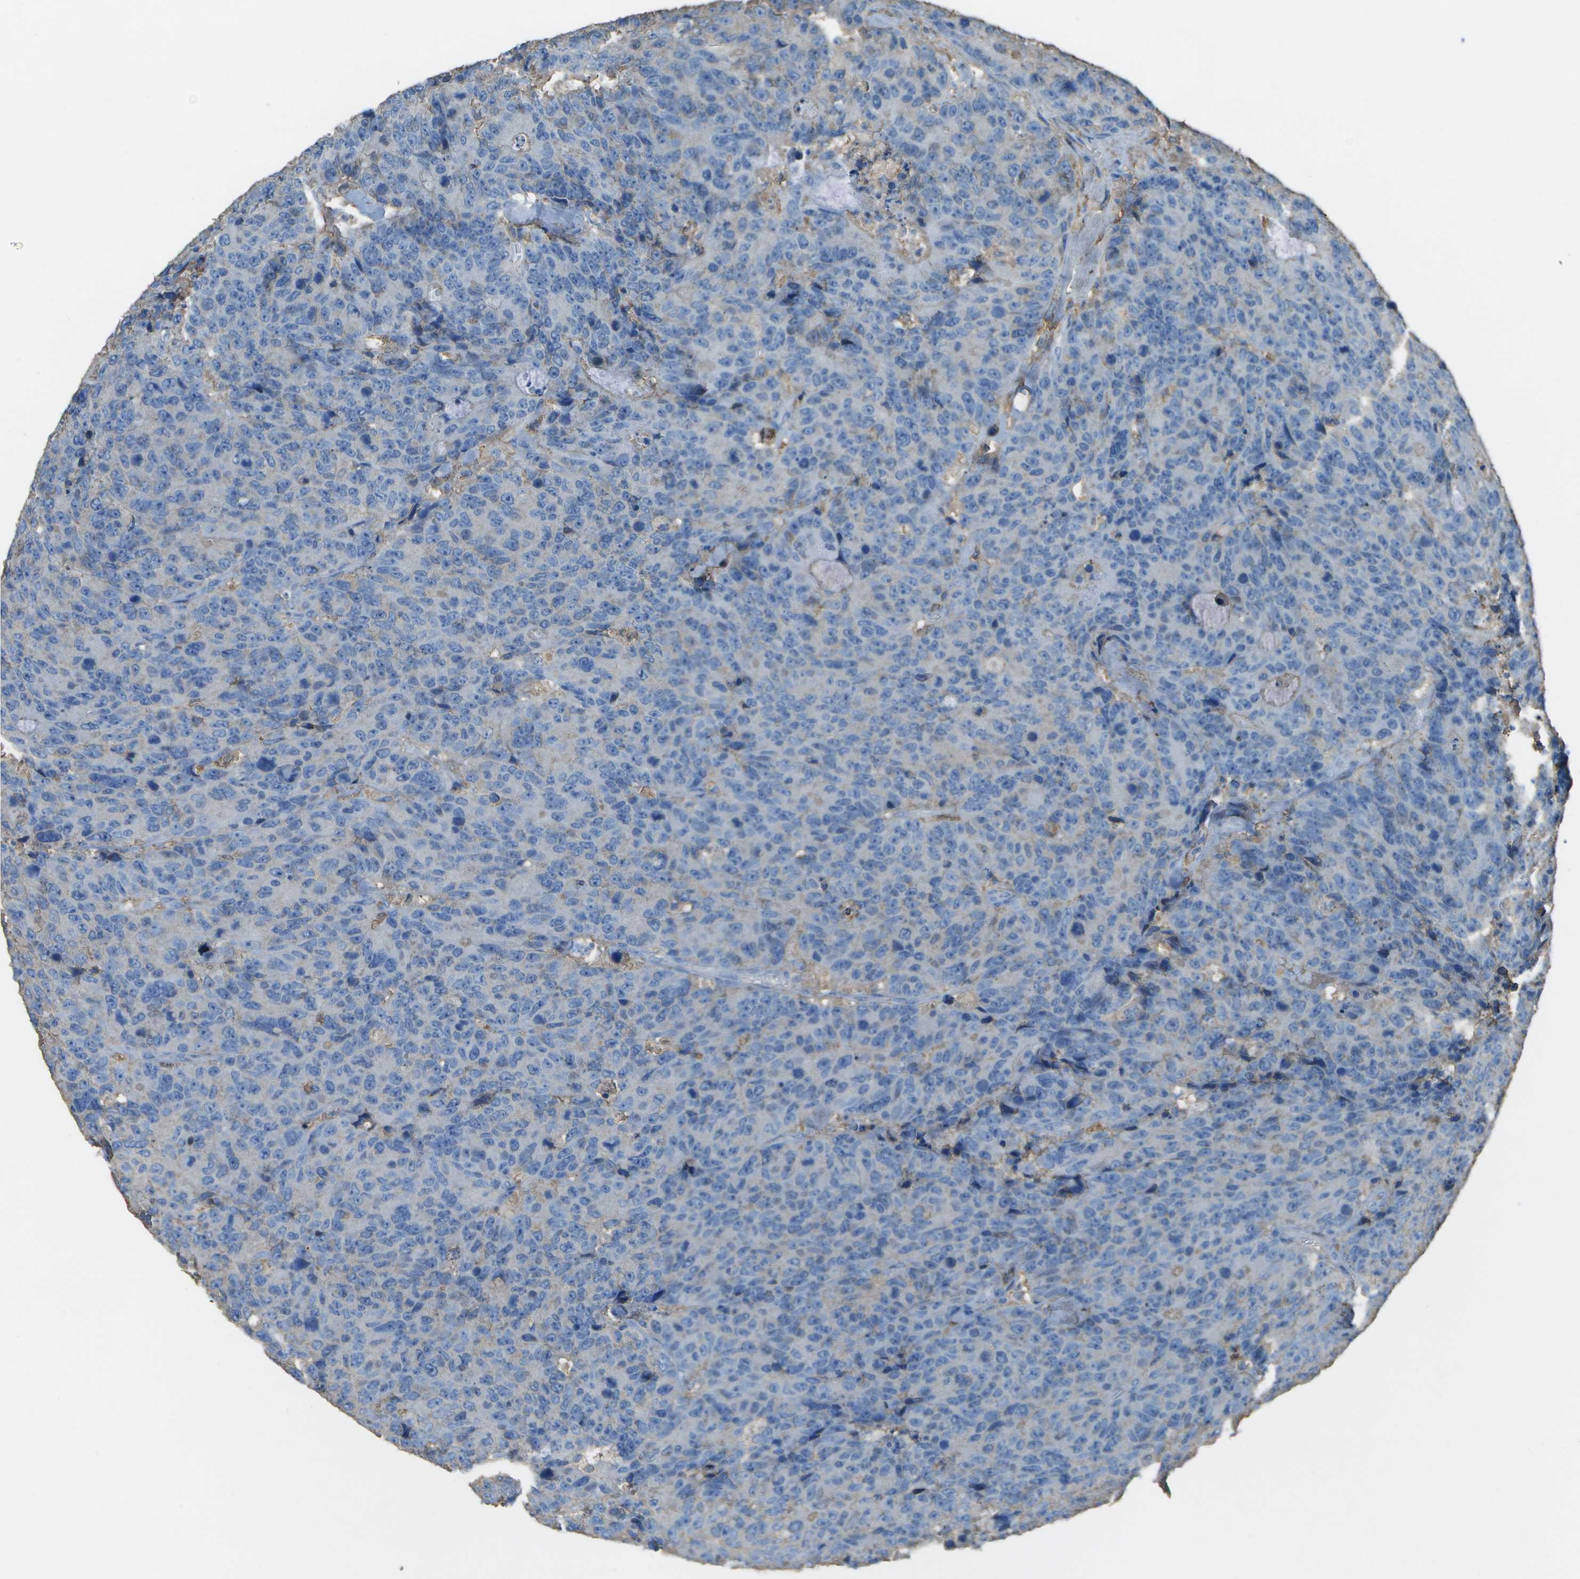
{"staining": {"intensity": "negative", "quantity": "none", "location": "none"}, "tissue": "colorectal cancer", "cell_type": "Tumor cells", "image_type": "cancer", "snomed": [{"axis": "morphology", "description": "Adenocarcinoma, NOS"}, {"axis": "topography", "description": "Colon"}], "caption": "The immunohistochemistry micrograph has no significant positivity in tumor cells of colorectal cancer (adenocarcinoma) tissue.", "gene": "CYP4F11", "patient": {"sex": "female", "age": 86}}